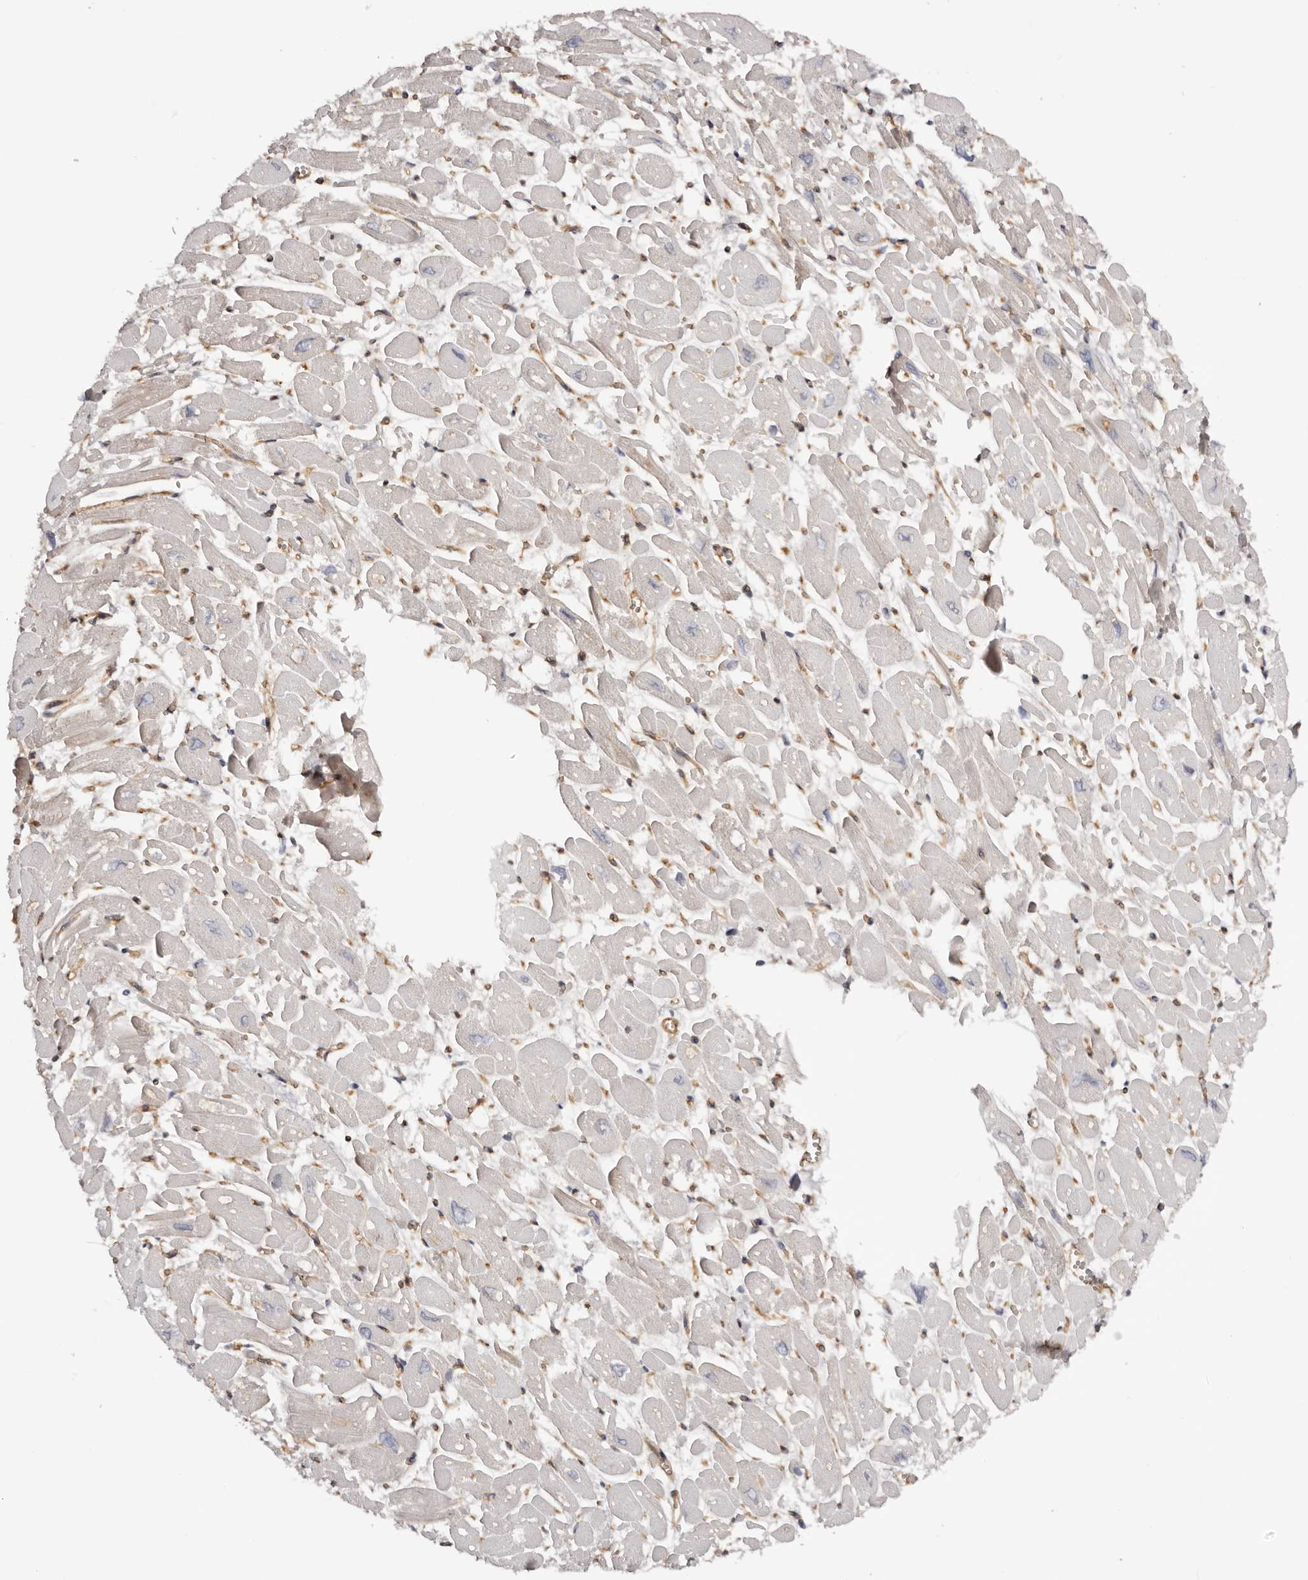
{"staining": {"intensity": "moderate", "quantity": "<25%", "location": "cytoplasmic/membranous"}, "tissue": "heart muscle", "cell_type": "Cardiomyocytes", "image_type": "normal", "snomed": [{"axis": "morphology", "description": "Normal tissue, NOS"}, {"axis": "topography", "description": "Heart"}], "caption": "DAB (3,3'-diaminobenzidine) immunohistochemical staining of unremarkable human heart muscle displays moderate cytoplasmic/membranous protein expression in approximately <25% of cardiomyocytes.", "gene": "DMRT2", "patient": {"sex": "male", "age": 54}}